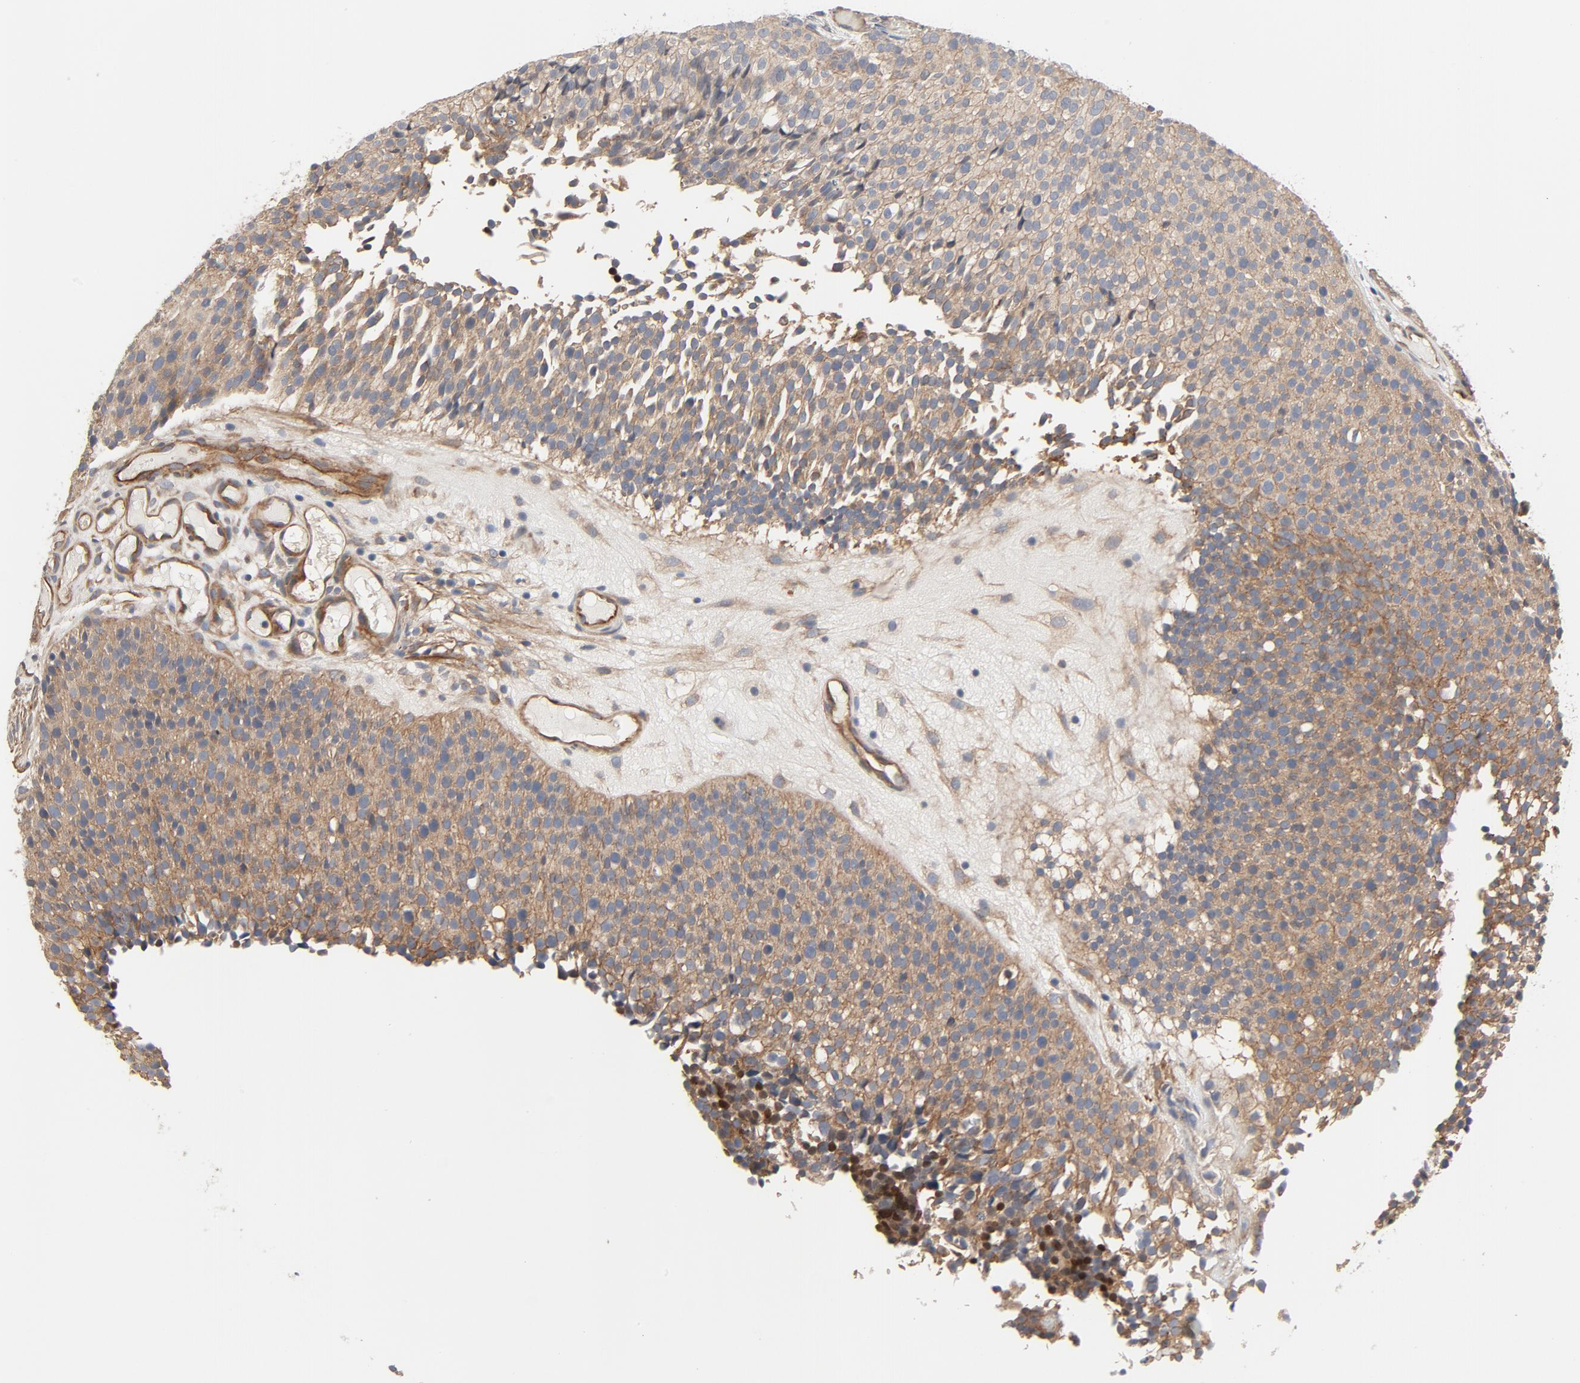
{"staining": {"intensity": "moderate", "quantity": ">75%", "location": "cytoplasmic/membranous"}, "tissue": "urothelial cancer", "cell_type": "Tumor cells", "image_type": "cancer", "snomed": [{"axis": "morphology", "description": "Urothelial carcinoma, Low grade"}, {"axis": "topography", "description": "Urinary bladder"}], "caption": "Urothelial carcinoma (low-grade) stained with IHC exhibits moderate cytoplasmic/membranous expression in about >75% of tumor cells. Nuclei are stained in blue.", "gene": "TRIOBP", "patient": {"sex": "male", "age": 85}}